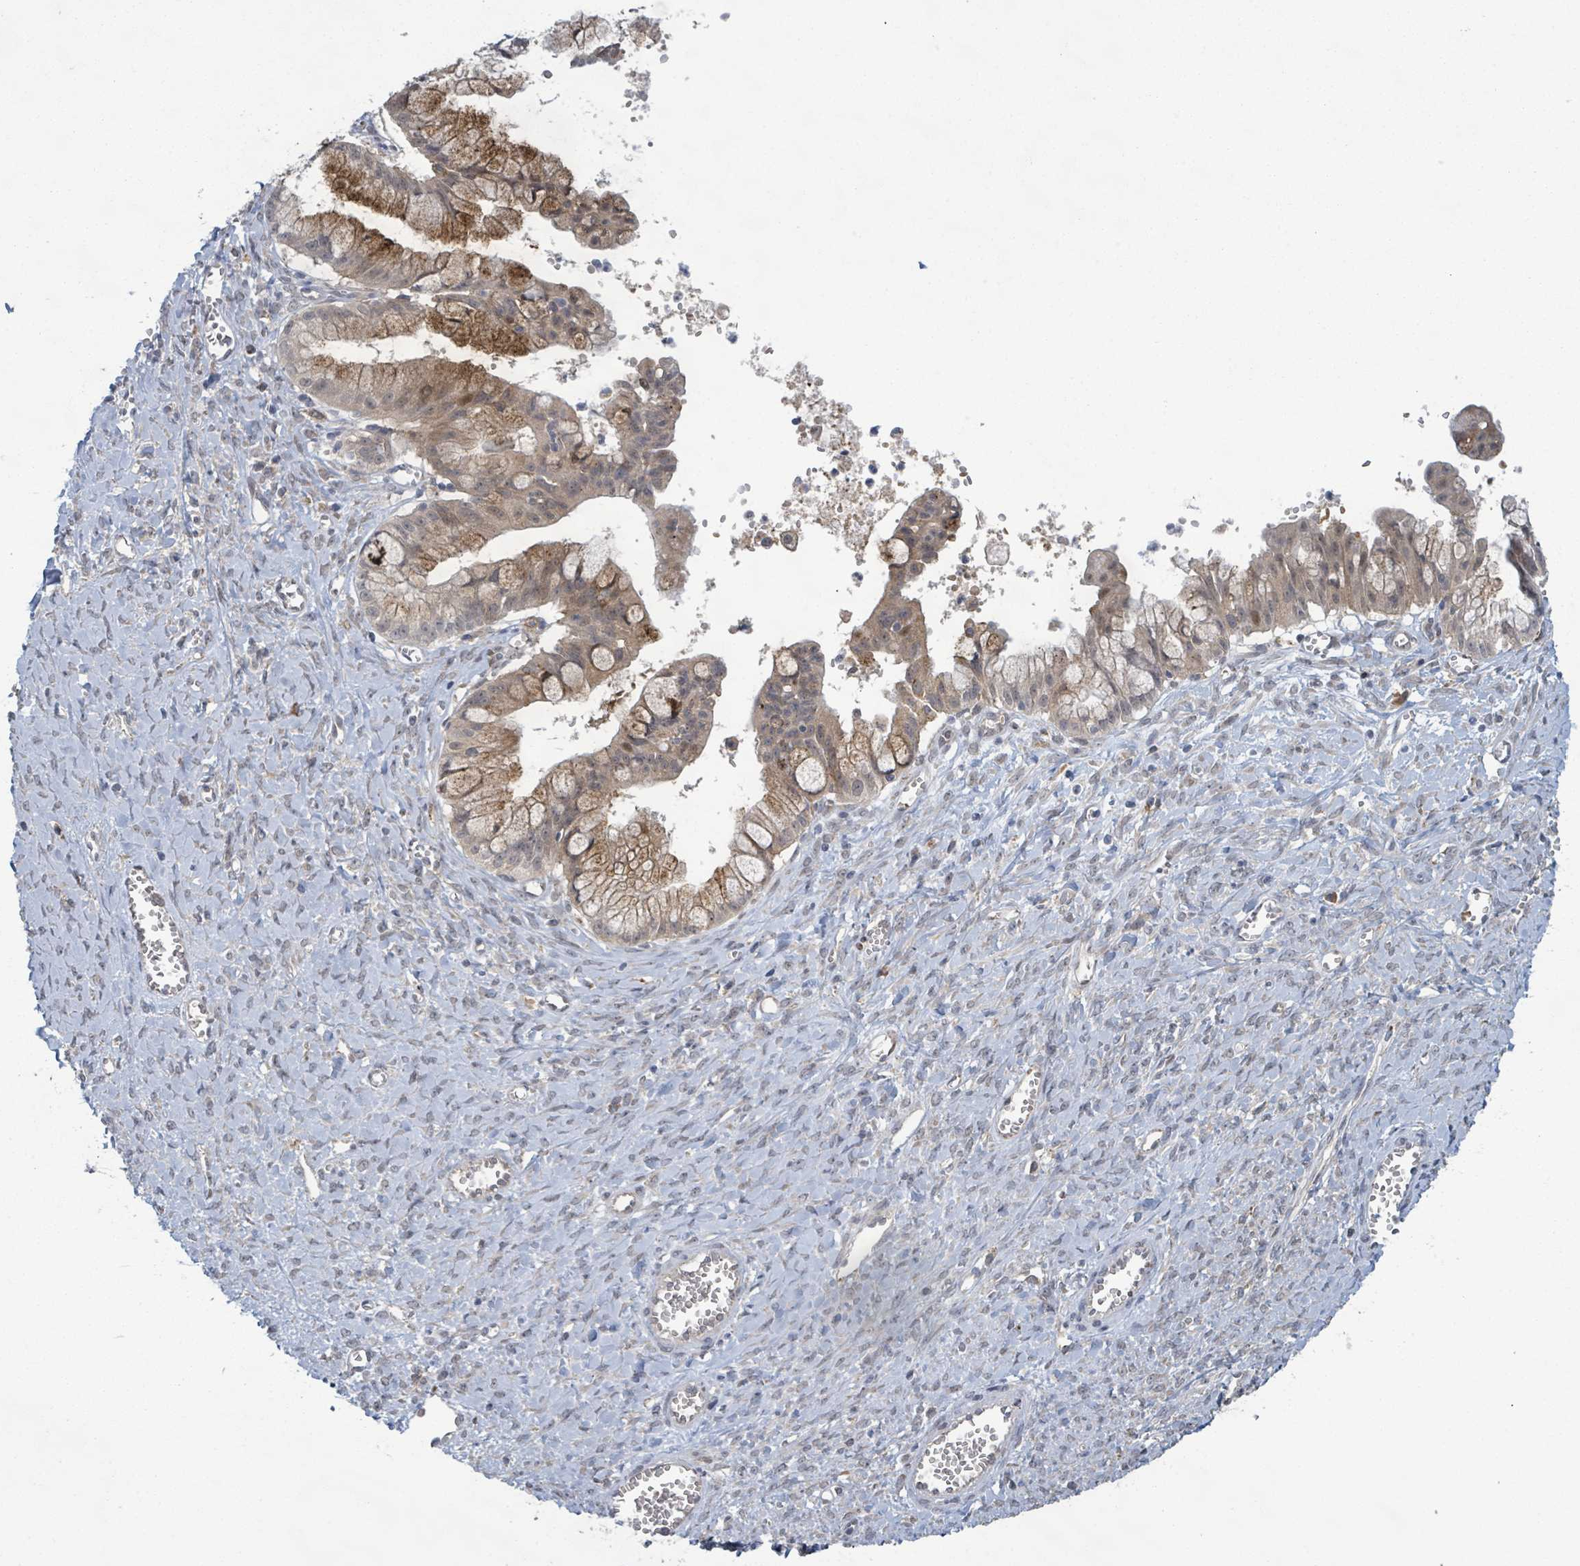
{"staining": {"intensity": "moderate", "quantity": "25%-75%", "location": "cytoplasmic/membranous"}, "tissue": "ovarian cancer", "cell_type": "Tumor cells", "image_type": "cancer", "snomed": [{"axis": "morphology", "description": "Cystadenocarcinoma, mucinous, NOS"}, {"axis": "topography", "description": "Ovary"}], "caption": "The image shows a brown stain indicating the presence of a protein in the cytoplasmic/membranous of tumor cells in mucinous cystadenocarcinoma (ovarian). (brown staining indicates protein expression, while blue staining denotes nuclei).", "gene": "SHROOM2", "patient": {"sex": "female", "age": 70}}